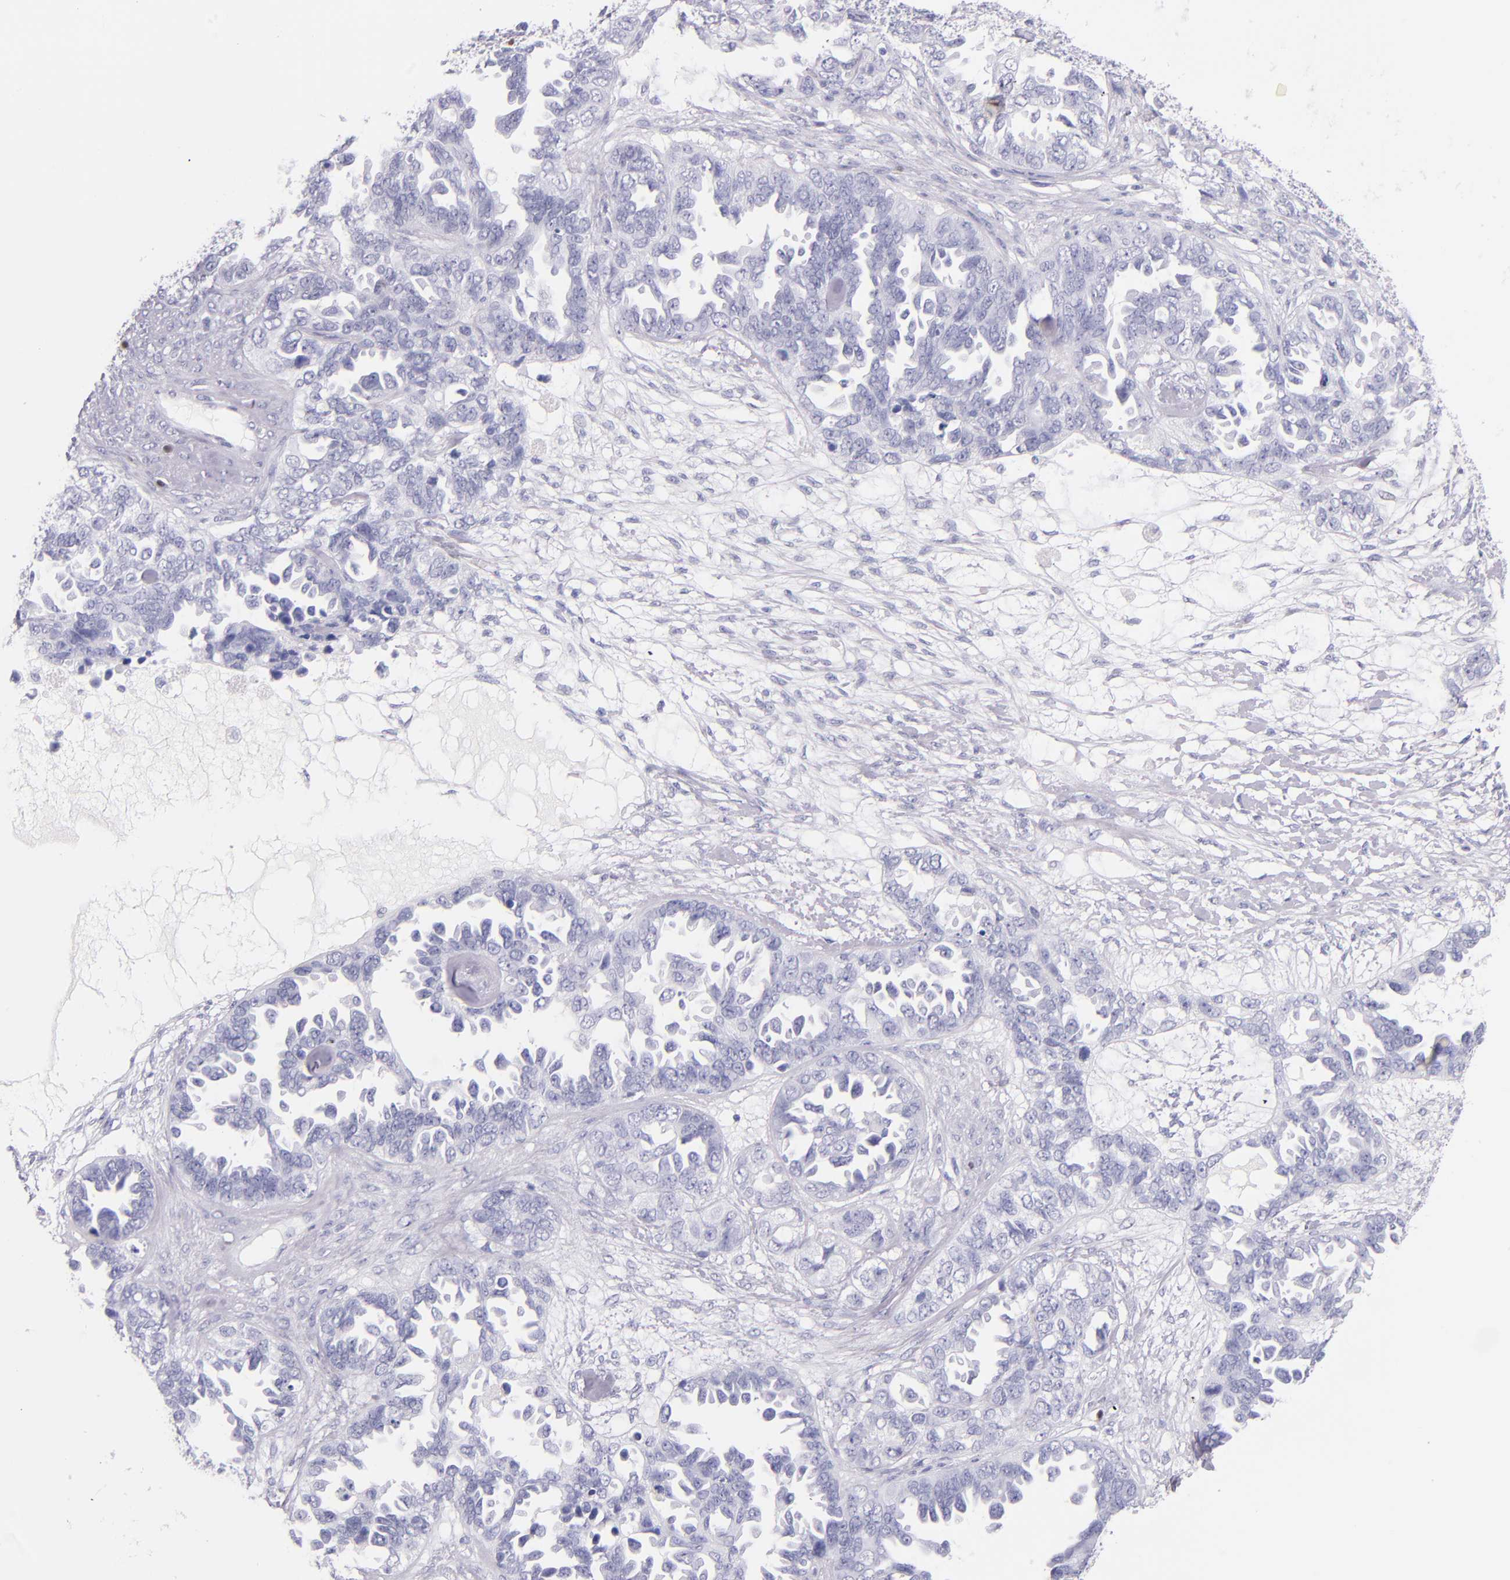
{"staining": {"intensity": "negative", "quantity": "none", "location": "none"}, "tissue": "ovarian cancer", "cell_type": "Tumor cells", "image_type": "cancer", "snomed": [{"axis": "morphology", "description": "Cystadenocarcinoma, serous, NOS"}, {"axis": "topography", "description": "Ovary"}], "caption": "The micrograph exhibits no staining of tumor cells in ovarian cancer.", "gene": "IRF4", "patient": {"sex": "female", "age": 82}}